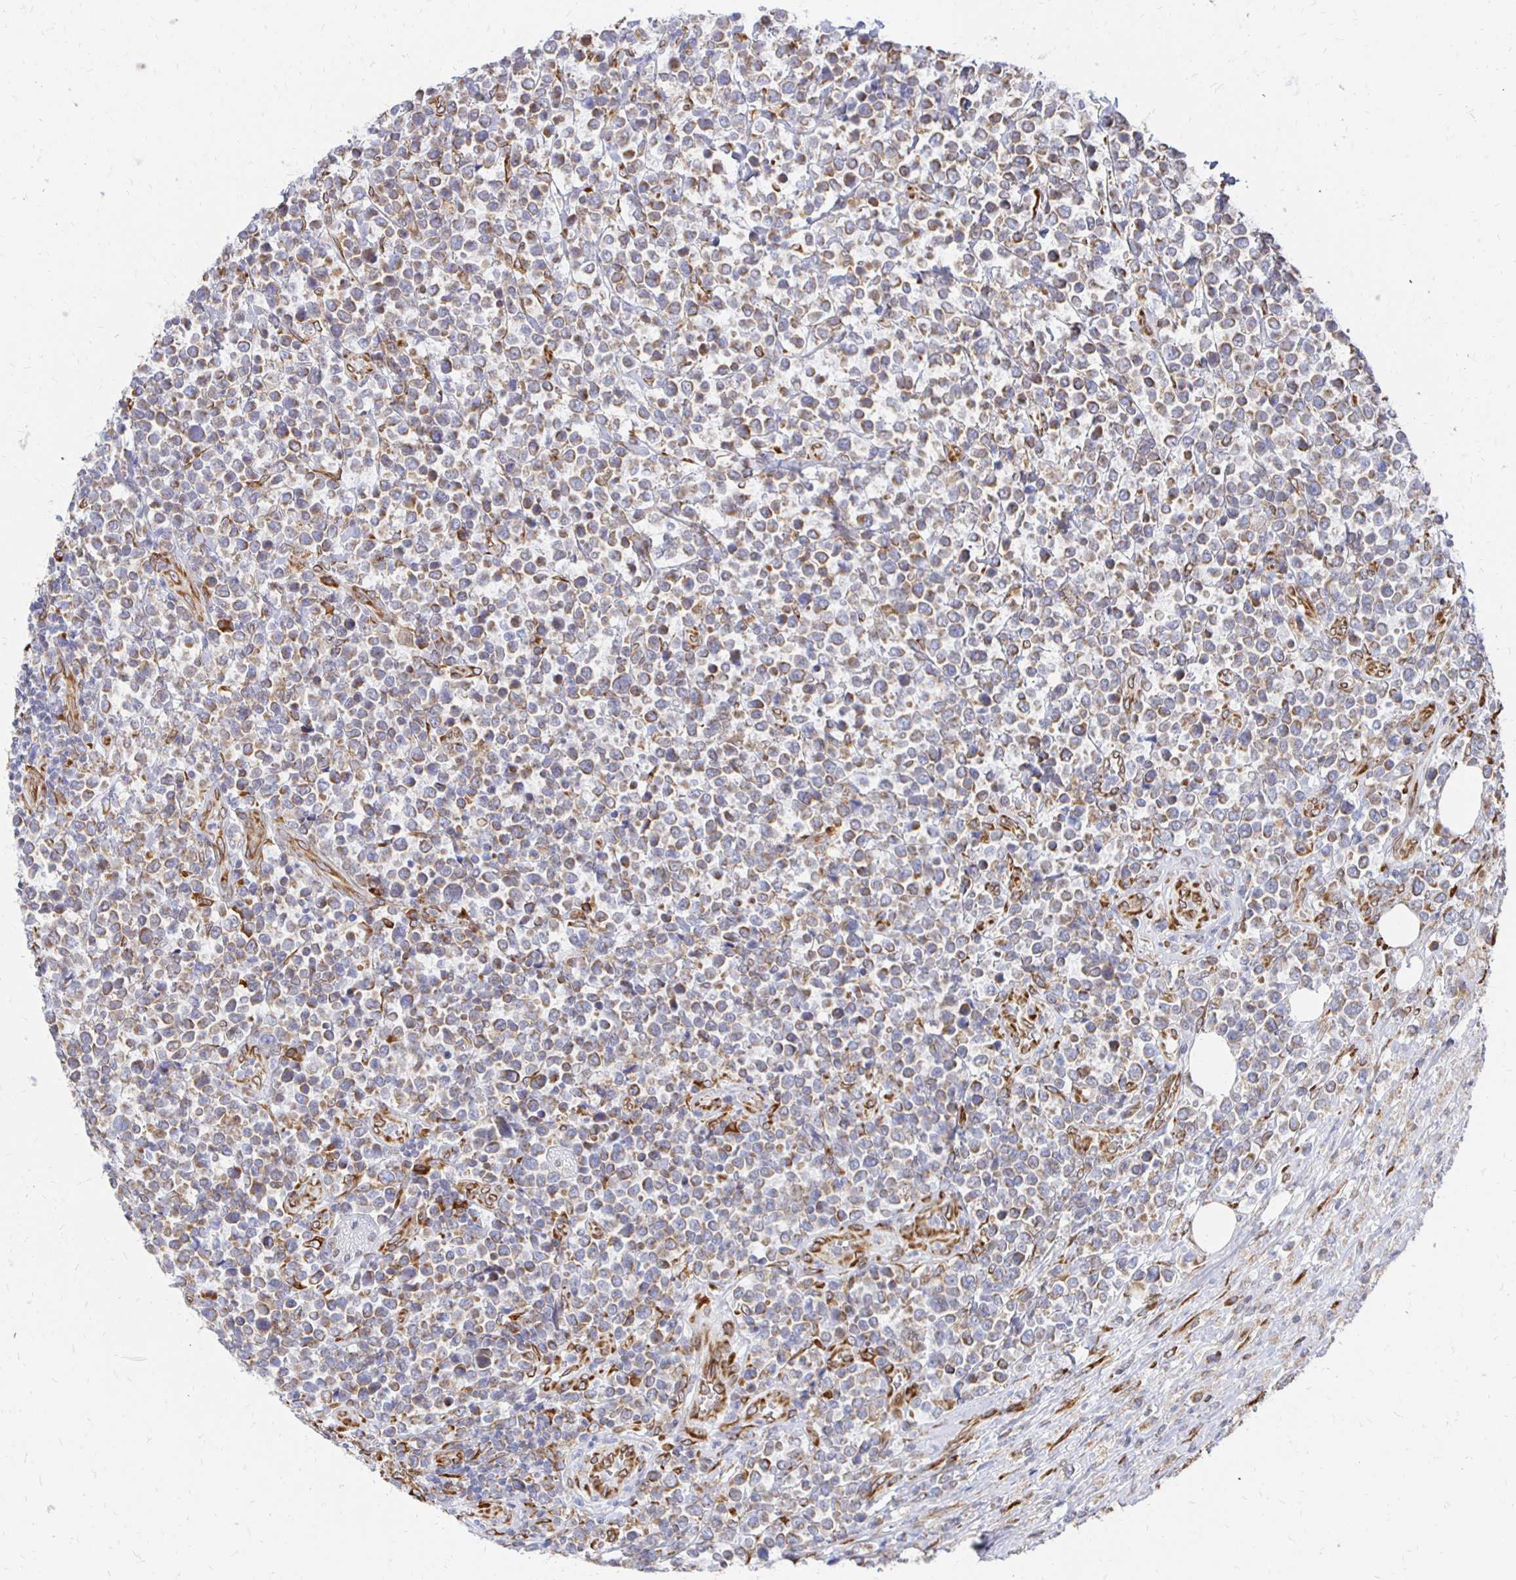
{"staining": {"intensity": "weak", "quantity": "<25%", "location": "cytoplasmic/membranous,nuclear"}, "tissue": "lymphoma", "cell_type": "Tumor cells", "image_type": "cancer", "snomed": [{"axis": "morphology", "description": "Malignant lymphoma, non-Hodgkin's type, High grade"}, {"axis": "topography", "description": "Soft tissue"}], "caption": "There is no significant positivity in tumor cells of lymphoma. (Immunohistochemistry, brightfield microscopy, high magnification).", "gene": "PELI3", "patient": {"sex": "female", "age": 56}}